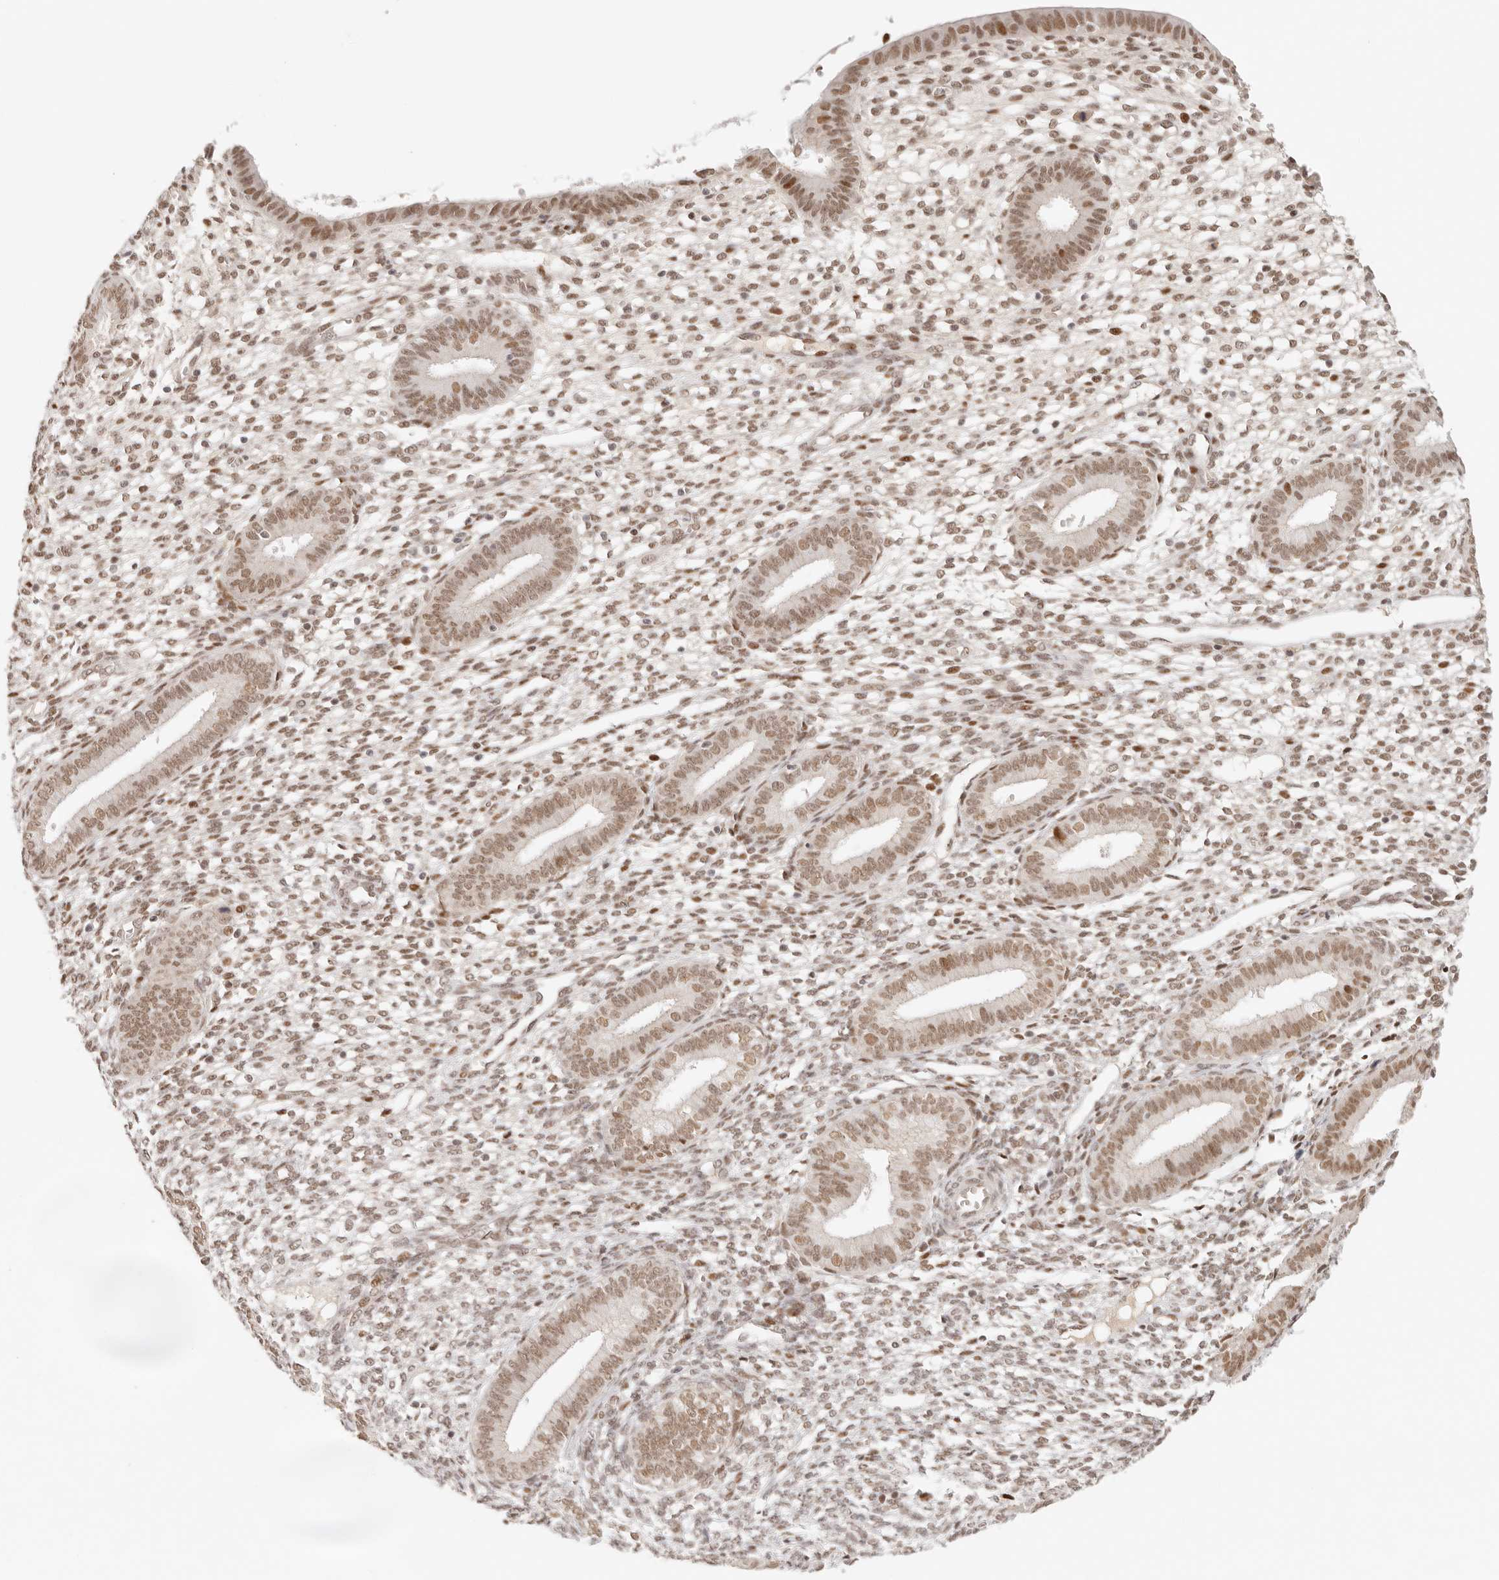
{"staining": {"intensity": "moderate", "quantity": "25%-75%", "location": "nuclear"}, "tissue": "endometrium", "cell_type": "Cells in endometrial stroma", "image_type": "normal", "snomed": [{"axis": "morphology", "description": "Normal tissue, NOS"}, {"axis": "topography", "description": "Endometrium"}], "caption": "Cells in endometrial stroma reveal moderate nuclear positivity in about 25%-75% of cells in normal endometrium. (DAB IHC, brown staining for protein, blue staining for nuclei).", "gene": "HOXC5", "patient": {"sex": "female", "age": 46}}